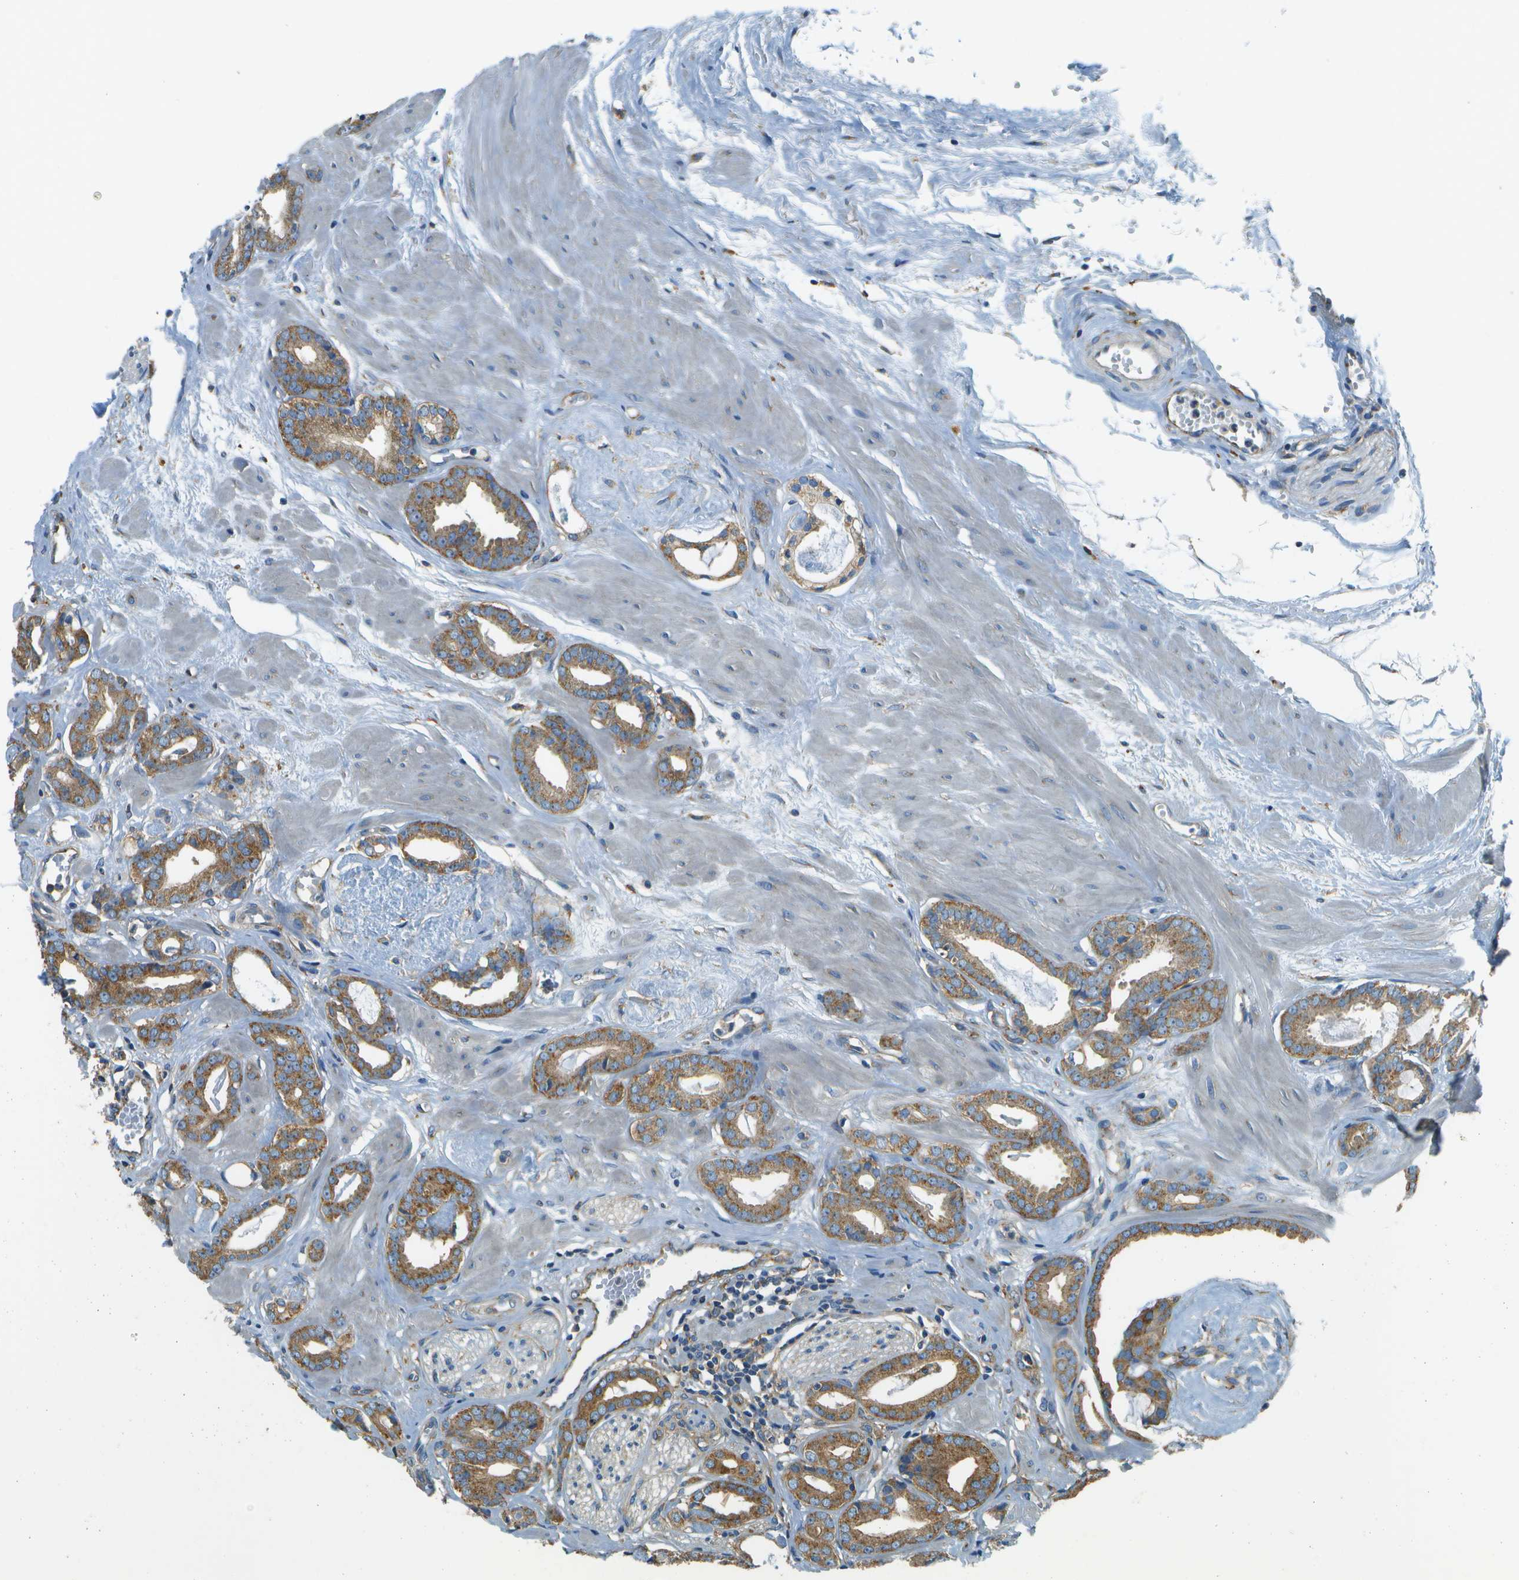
{"staining": {"intensity": "moderate", "quantity": ">75%", "location": "cytoplasmic/membranous"}, "tissue": "prostate cancer", "cell_type": "Tumor cells", "image_type": "cancer", "snomed": [{"axis": "morphology", "description": "Adenocarcinoma, High grade"}, {"axis": "topography", "description": "Prostate"}], "caption": "Brown immunohistochemical staining in prostate adenocarcinoma (high-grade) demonstrates moderate cytoplasmic/membranous positivity in about >75% of tumor cells.", "gene": "CLTC", "patient": {"sex": "male", "age": 61}}